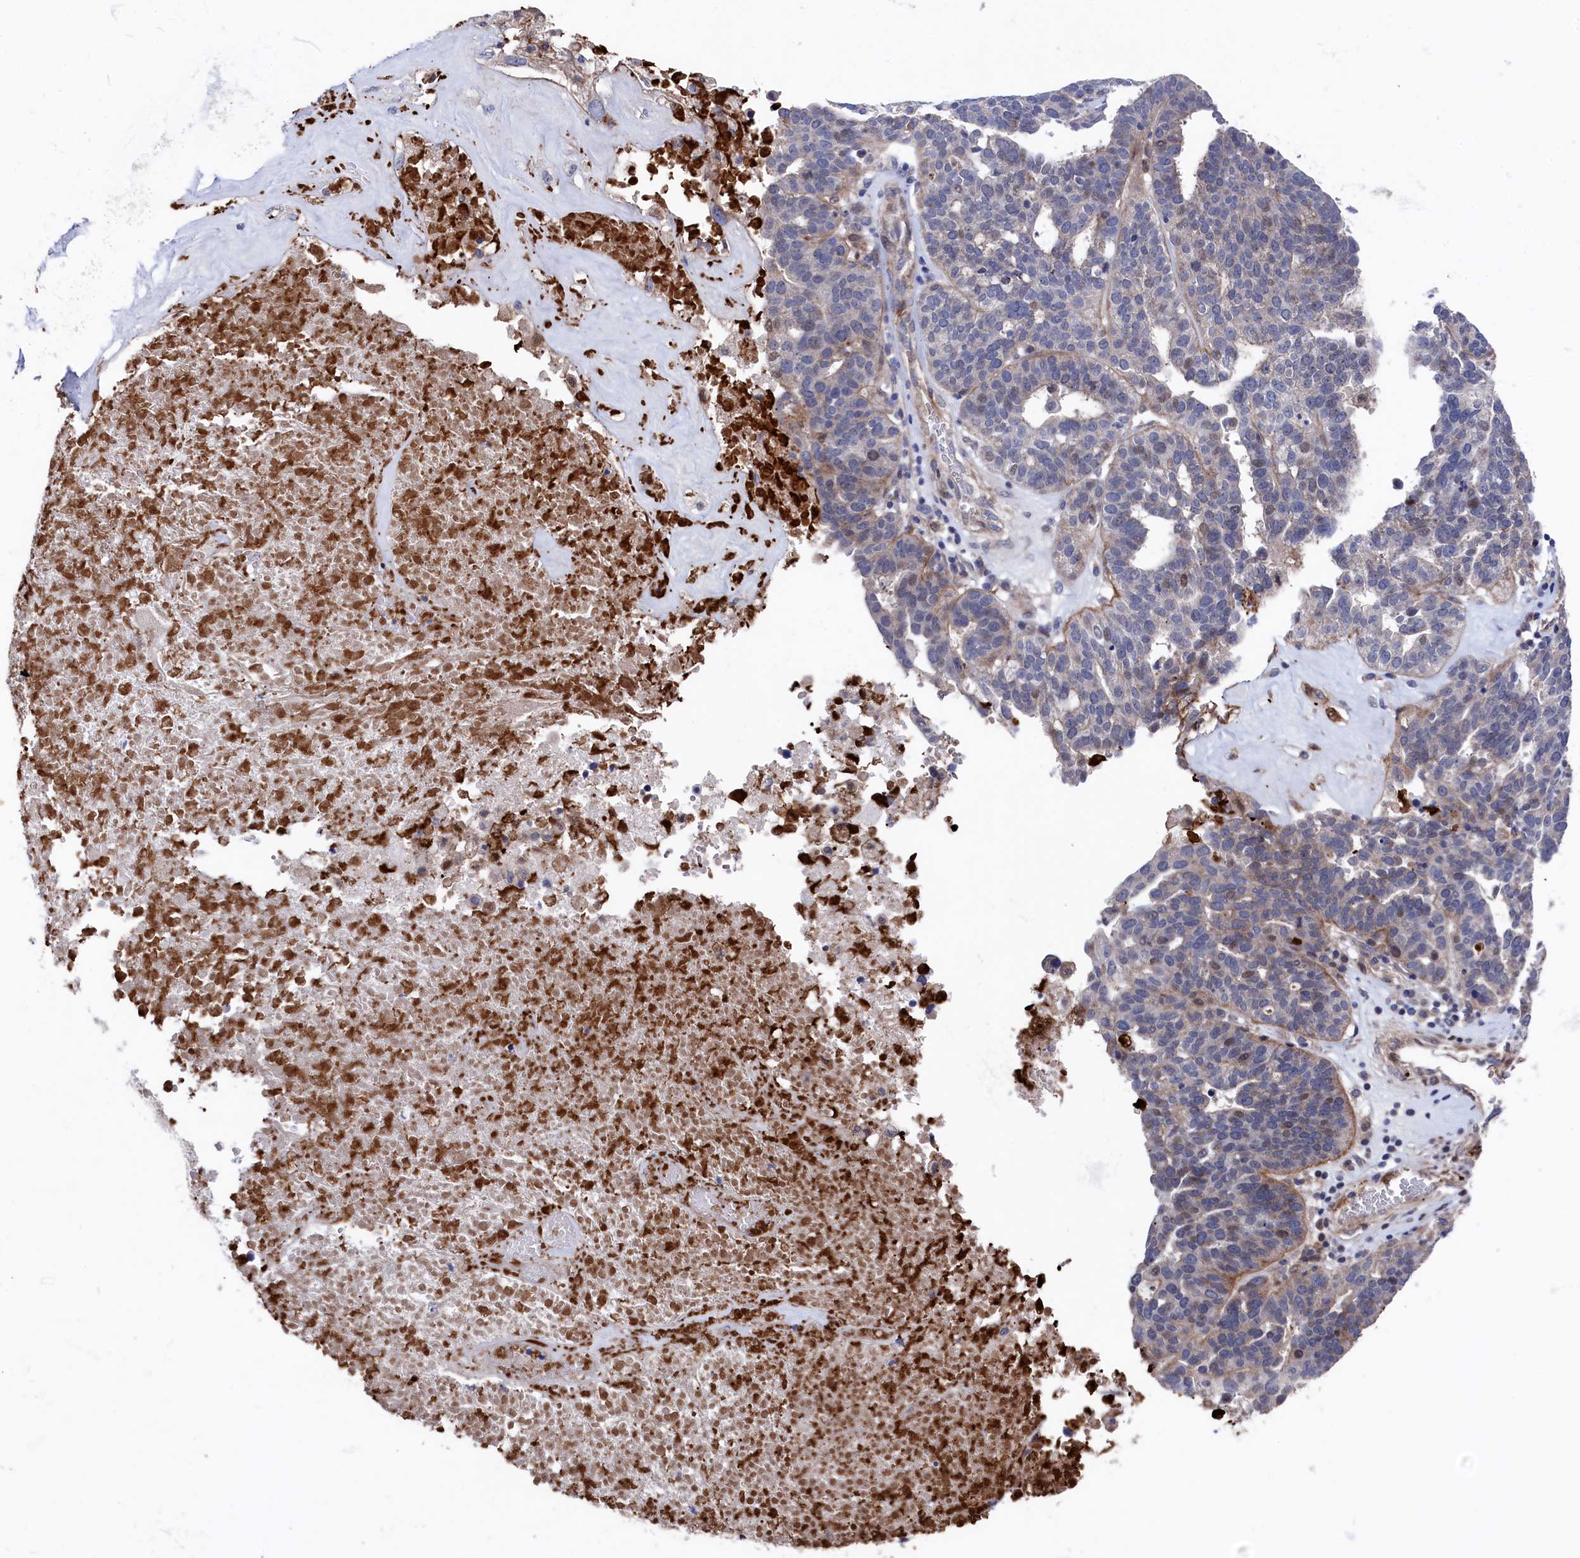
{"staining": {"intensity": "weak", "quantity": "<25%", "location": "cytoplasmic/membranous"}, "tissue": "ovarian cancer", "cell_type": "Tumor cells", "image_type": "cancer", "snomed": [{"axis": "morphology", "description": "Cystadenocarcinoma, serous, NOS"}, {"axis": "topography", "description": "Ovary"}], "caption": "IHC photomicrograph of serous cystadenocarcinoma (ovarian) stained for a protein (brown), which reveals no positivity in tumor cells.", "gene": "ZNF891", "patient": {"sex": "female", "age": 59}}